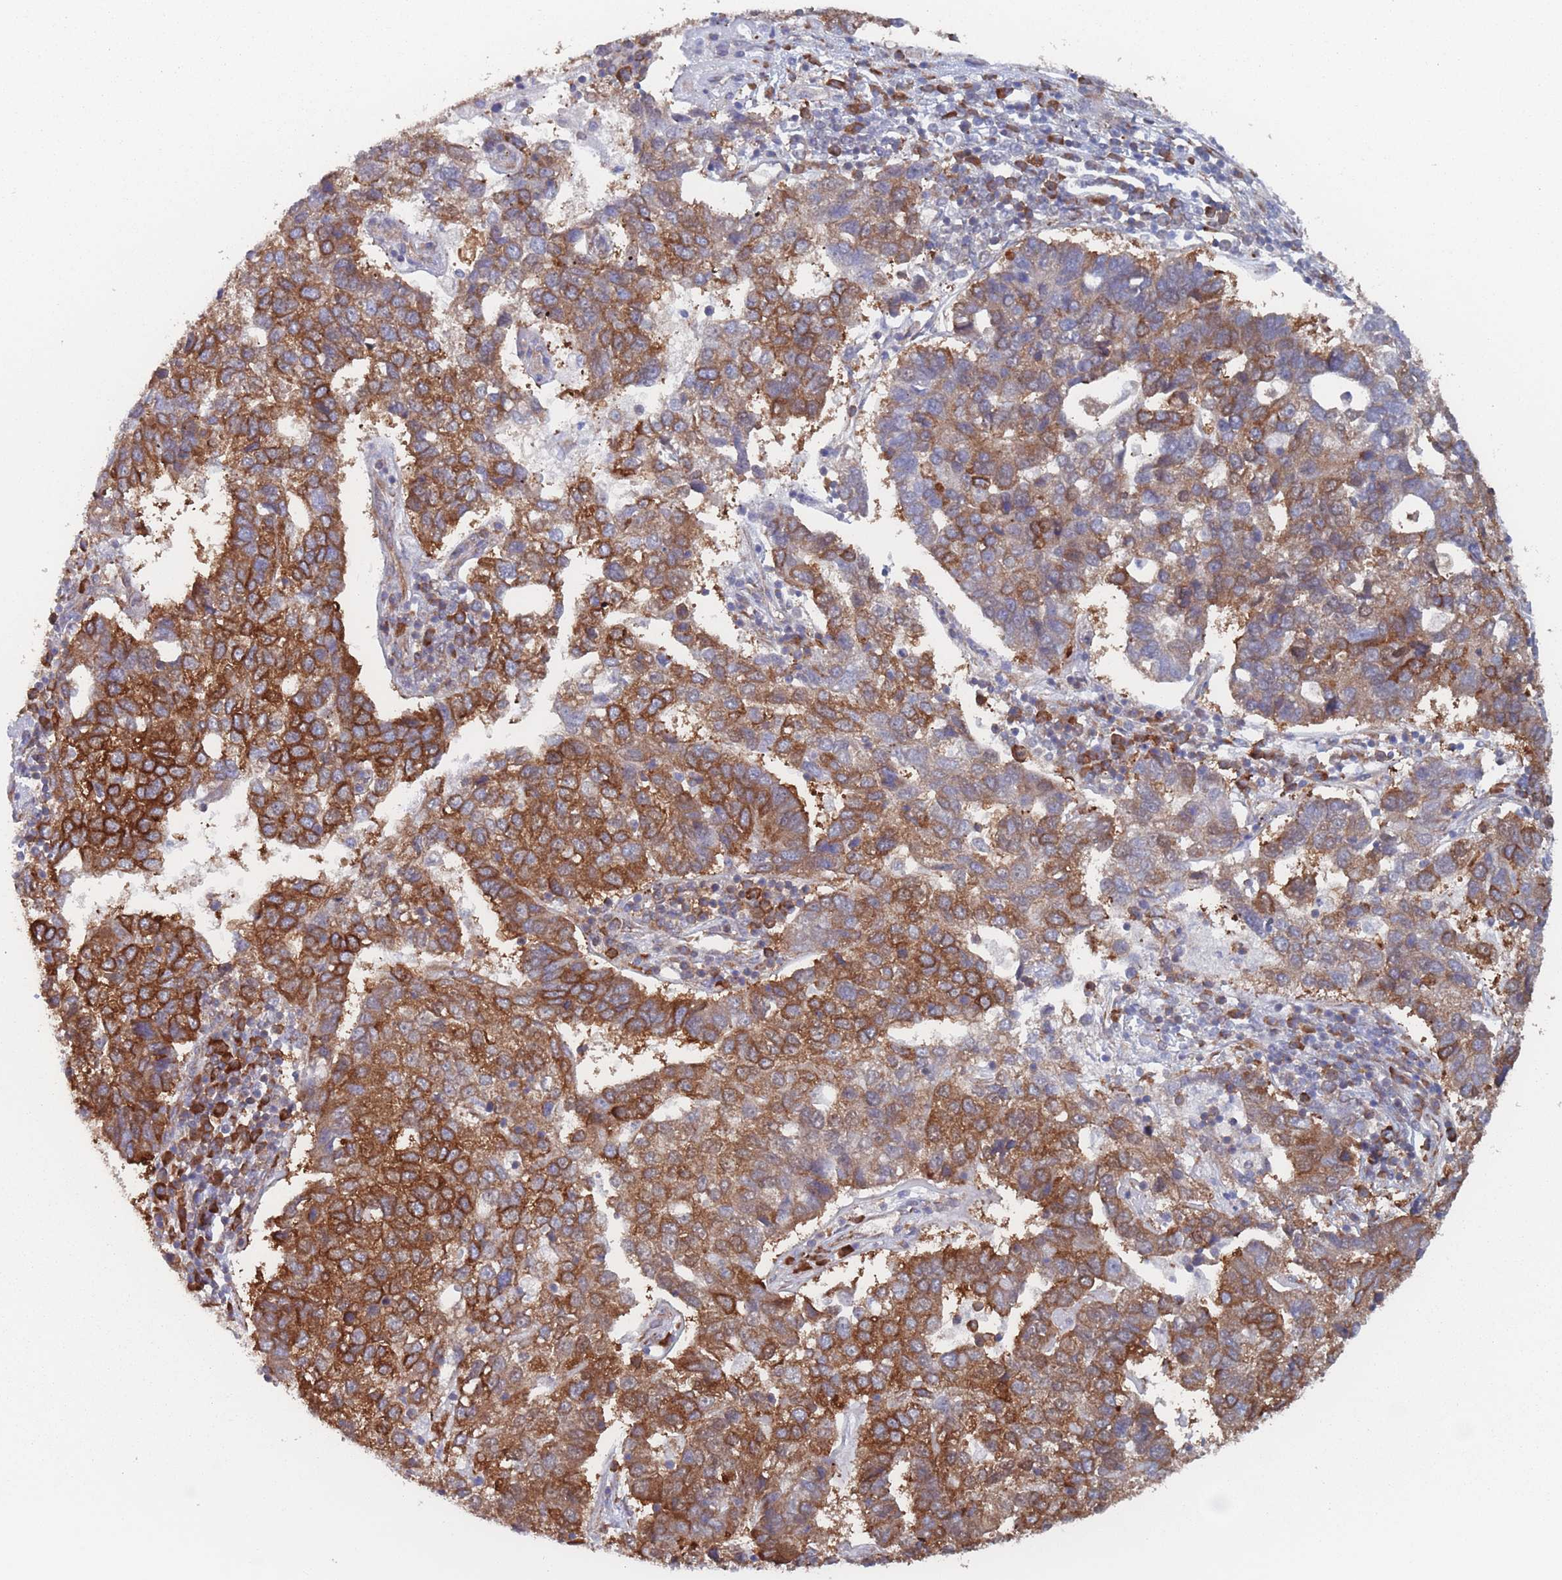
{"staining": {"intensity": "strong", "quantity": ">75%", "location": "cytoplasmic/membranous"}, "tissue": "pancreatic cancer", "cell_type": "Tumor cells", "image_type": "cancer", "snomed": [{"axis": "morphology", "description": "Adenocarcinoma, NOS"}, {"axis": "topography", "description": "Pancreas"}], "caption": "Protein expression analysis of pancreatic adenocarcinoma demonstrates strong cytoplasmic/membranous staining in approximately >75% of tumor cells.", "gene": "EEF1B2", "patient": {"sex": "female", "age": 61}}